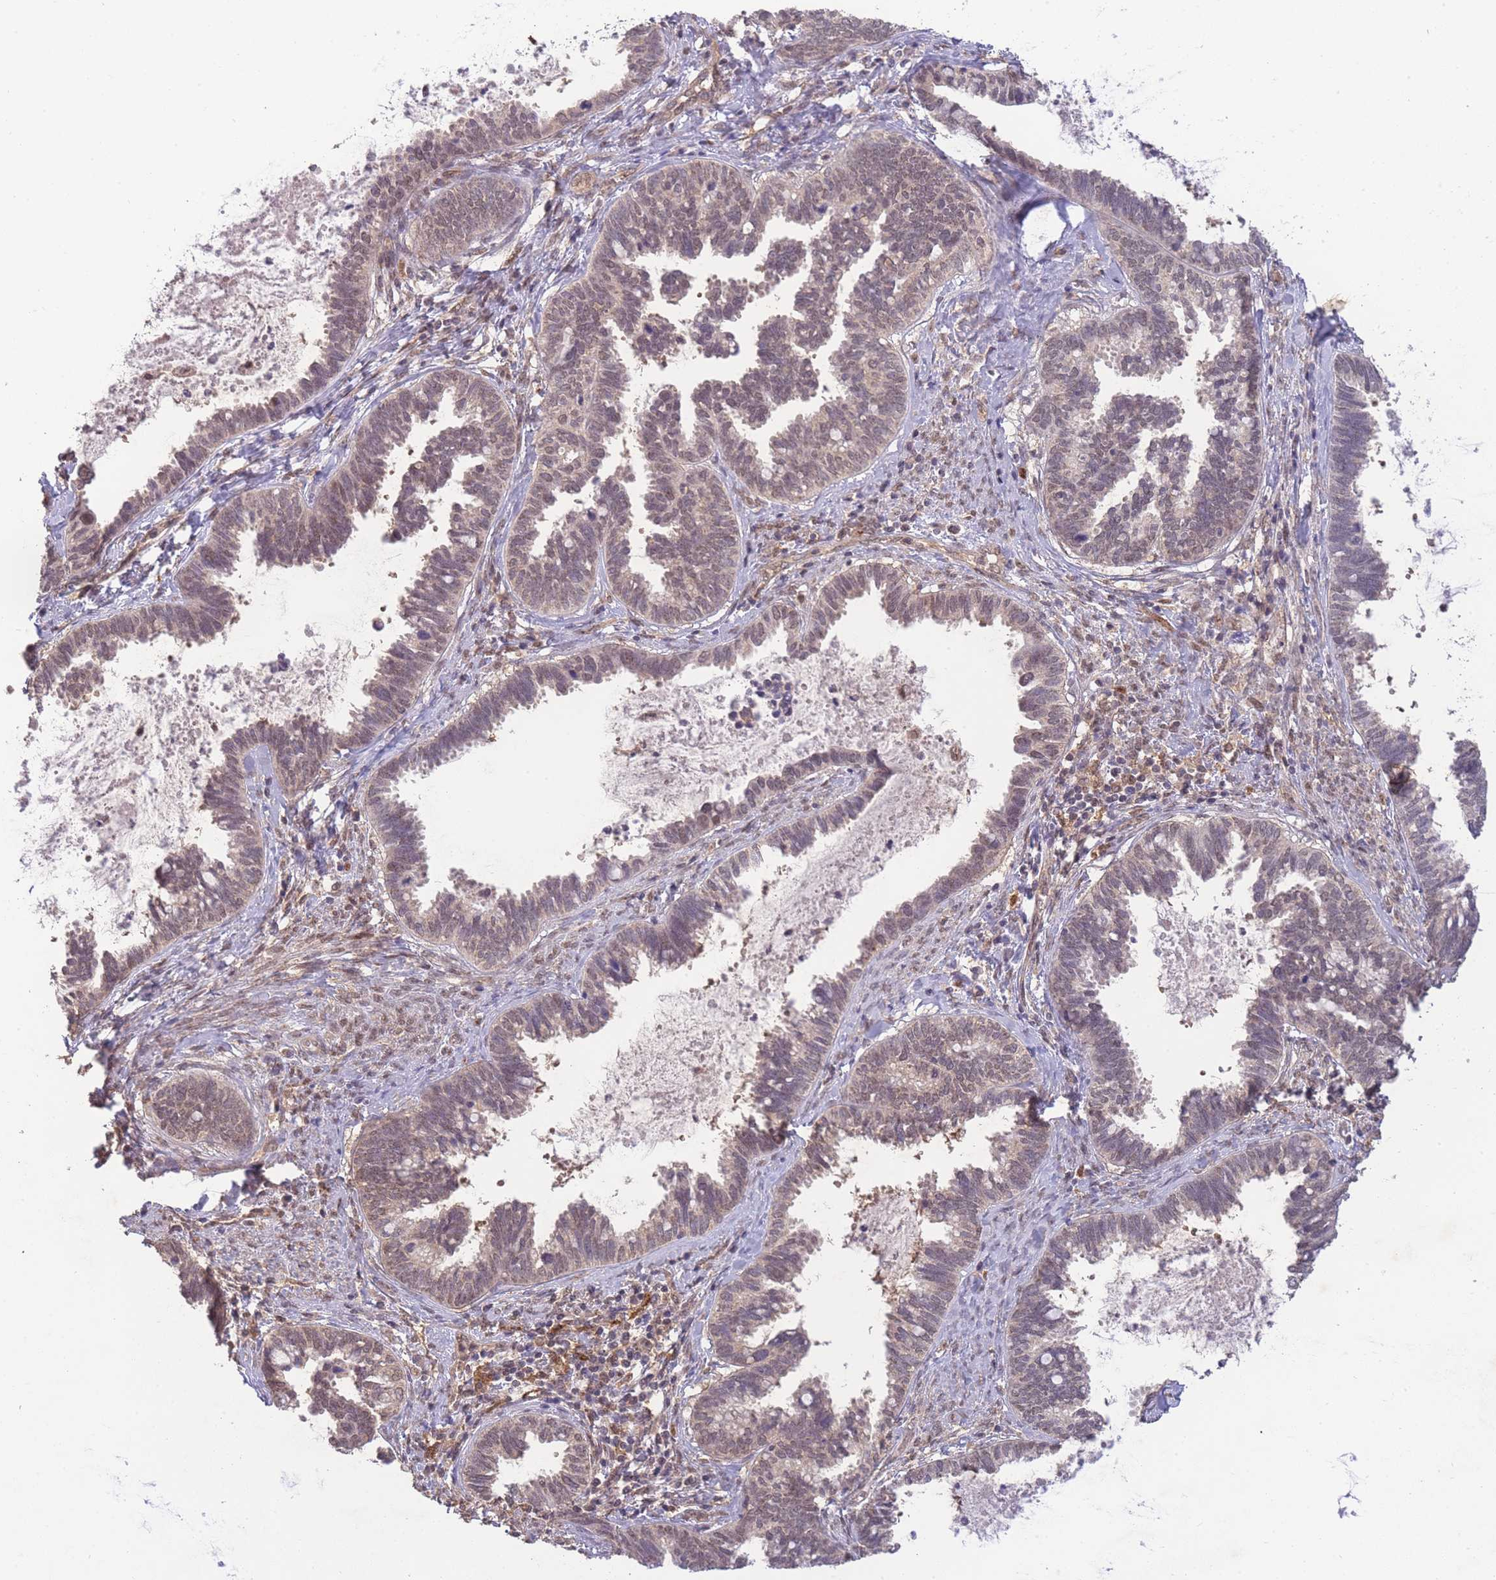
{"staining": {"intensity": "weak", "quantity": "<25%", "location": "nuclear"}, "tissue": "cervical cancer", "cell_type": "Tumor cells", "image_type": "cancer", "snomed": [{"axis": "morphology", "description": "Adenocarcinoma, NOS"}, {"axis": "topography", "description": "Cervix"}], "caption": "High power microscopy photomicrograph of an IHC photomicrograph of adenocarcinoma (cervical), revealing no significant expression in tumor cells. Brightfield microscopy of IHC stained with DAB (3,3'-diaminobenzidine) (brown) and hematoxylin (blue), captured at high magnification.", "gene": "RNF144B", "patient": {"sex": "female", "age": 37}}